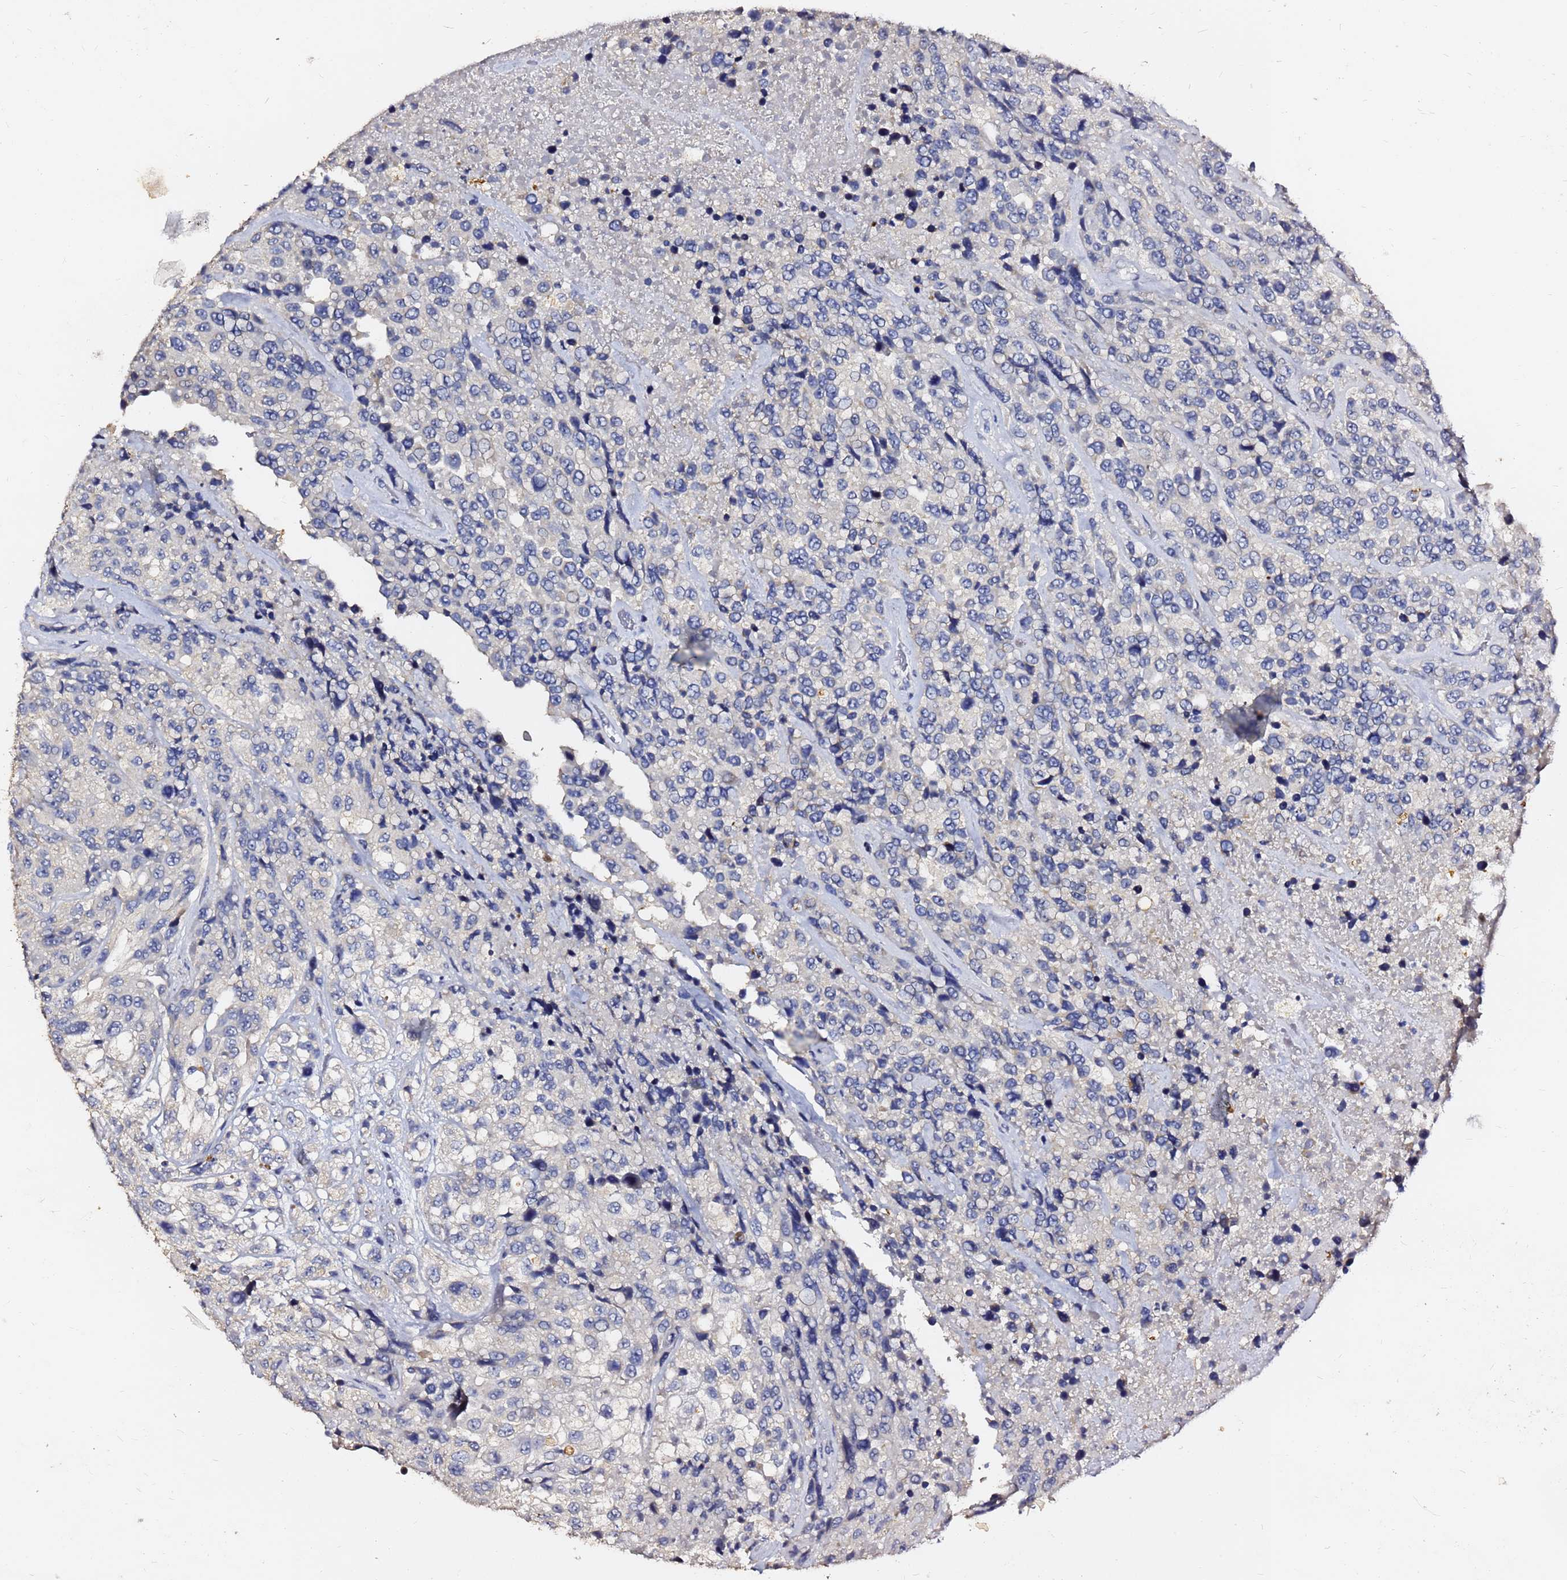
{"staining": {"intensity": "negative", "quantity": "none", "location": "none"}, "tissue": "urothelial cancer", "cell_type": "Tumor cells", "image_type": "cancer", "snomed": [{"axis": "morphology", "description": "Urothelial carcinoma, High grade"}, {"axis": "topography", "description": "Urinary bladder"}], "caption": "DAB (3,3'-diaminobenzidine) immunohistochemical staining of urothelial cancer demonstrates no significant staining in tumor cells.", "gene": "FAM183A", "patient": {"sex": "male", "age": 56}}